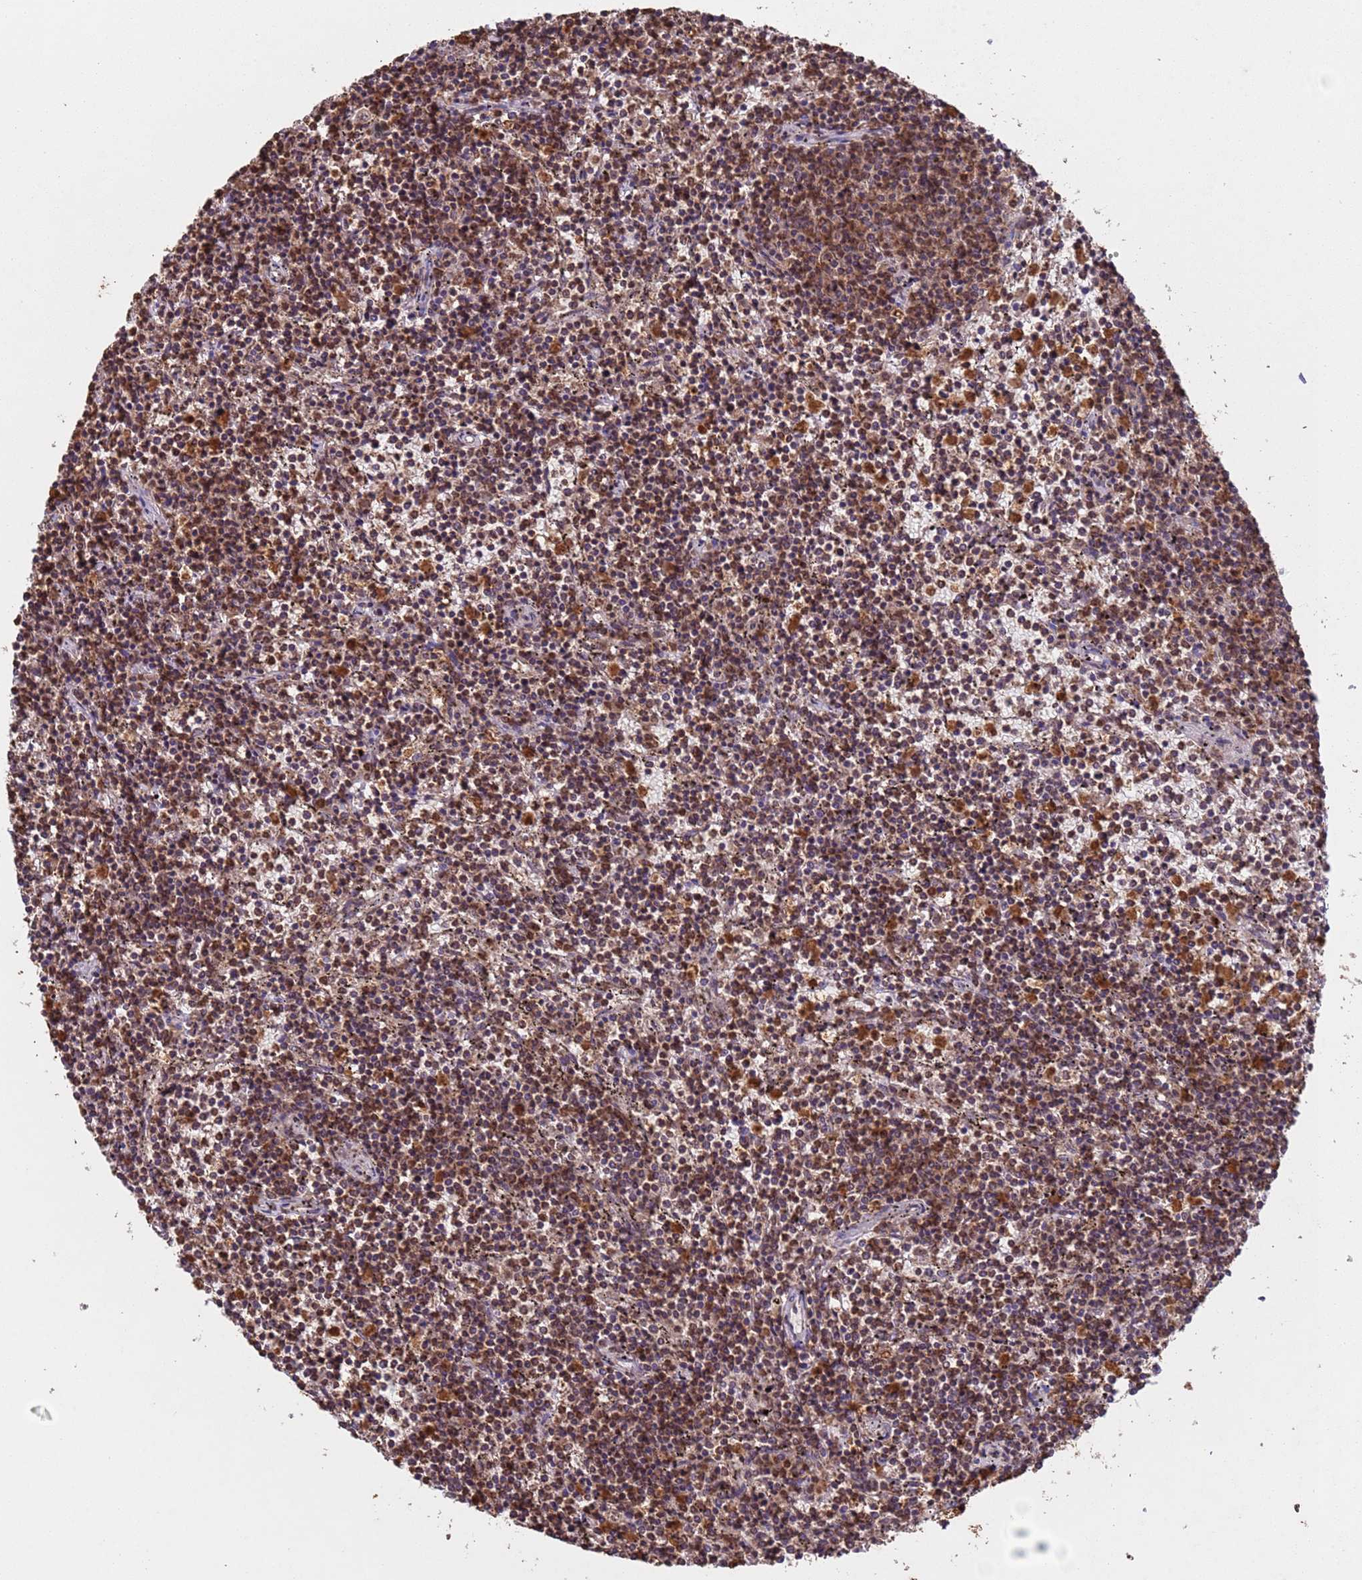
{"staining": {"intensity": "moderate", "quantity": ">75%", "location": "nuclear"}, "tissue": "lymphoma", "cell_type": "Tumor cells", "image_type": "cancer", "snomed": [{"axis": "morphology", "description": "Malignant lymphoma, non-Hodgkin's type, Low grade"}, {"axis": "topography", "description": "Spleen"}], "caption": "Protein analysis of malignant lymphoma, non-Hodgkin's type (low-grade) tissue displays moderate nuclear expression in approximately >75% of tumor cells. Nuclei are stained in blue.", "gene": "HDAC10", "patient": {"sex": "female", "age": 50}}